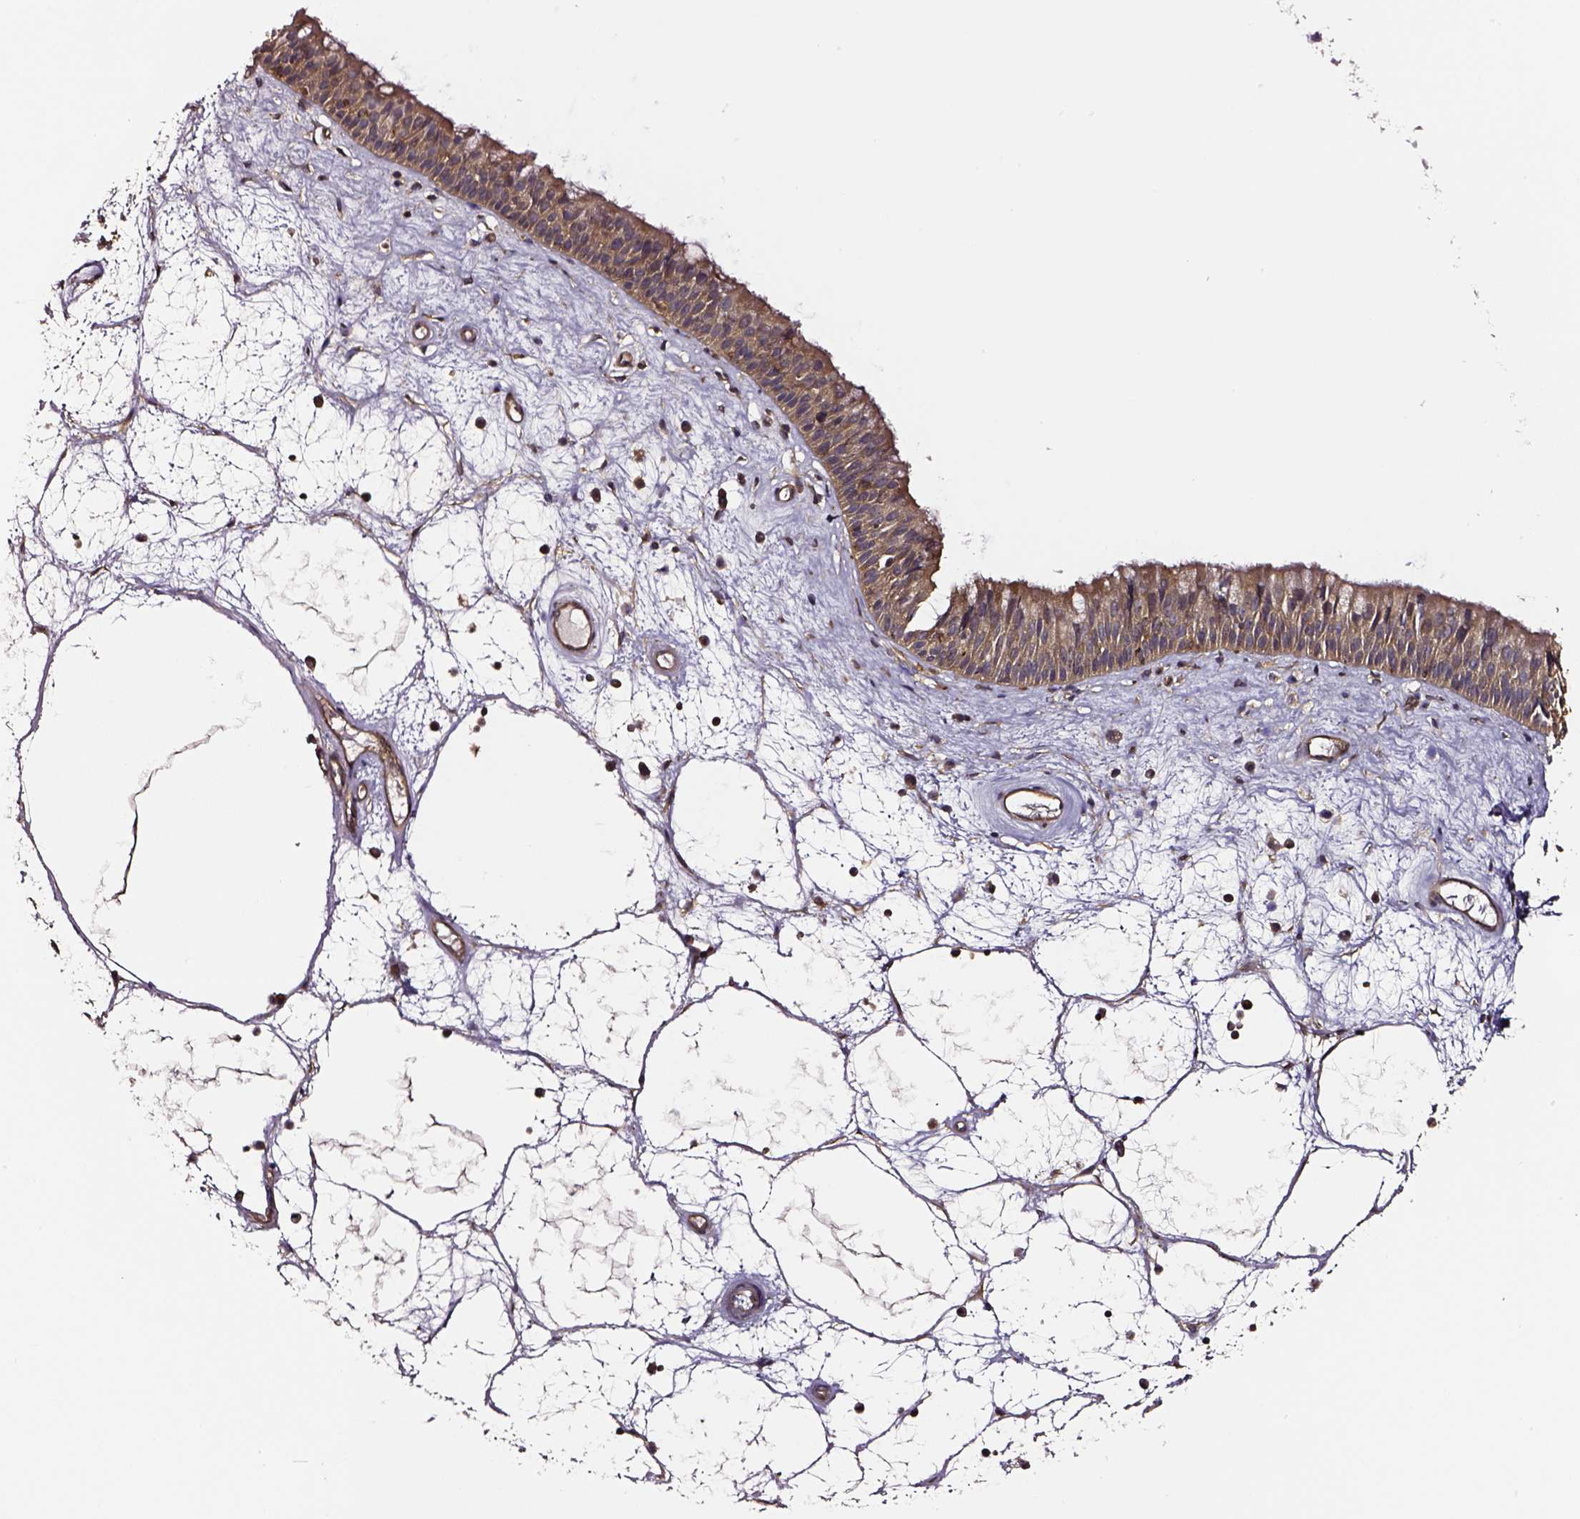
{"staining": {"intensity": "moderate", "quantity": ">75%", "location": "cytoplasmic/membranous"}, "tissue": "nasopharynx", "cell_type": "Respiratory epithelial cells", "image_type": "normal", "snomed": [{"axis": "morphology", "description": "Normal tissue, NOS"}, {"axis": "topography", "description": "Nasopharynx"}], "caption": "IHC staining of unremarkable nasopharynx, which exhibits medium levels of moderate cytoplasmic/membranous expression in about >75% of respiratory epithelial cells indicating moderate cytoplasmic/membranous protein staining. The staining was performed using DAB (brown) for protein detection and nuclei were counterstained in hematoxylin (blue).", "gene": "RASSF5", "patient": {"sex": "male", "age": 69}}